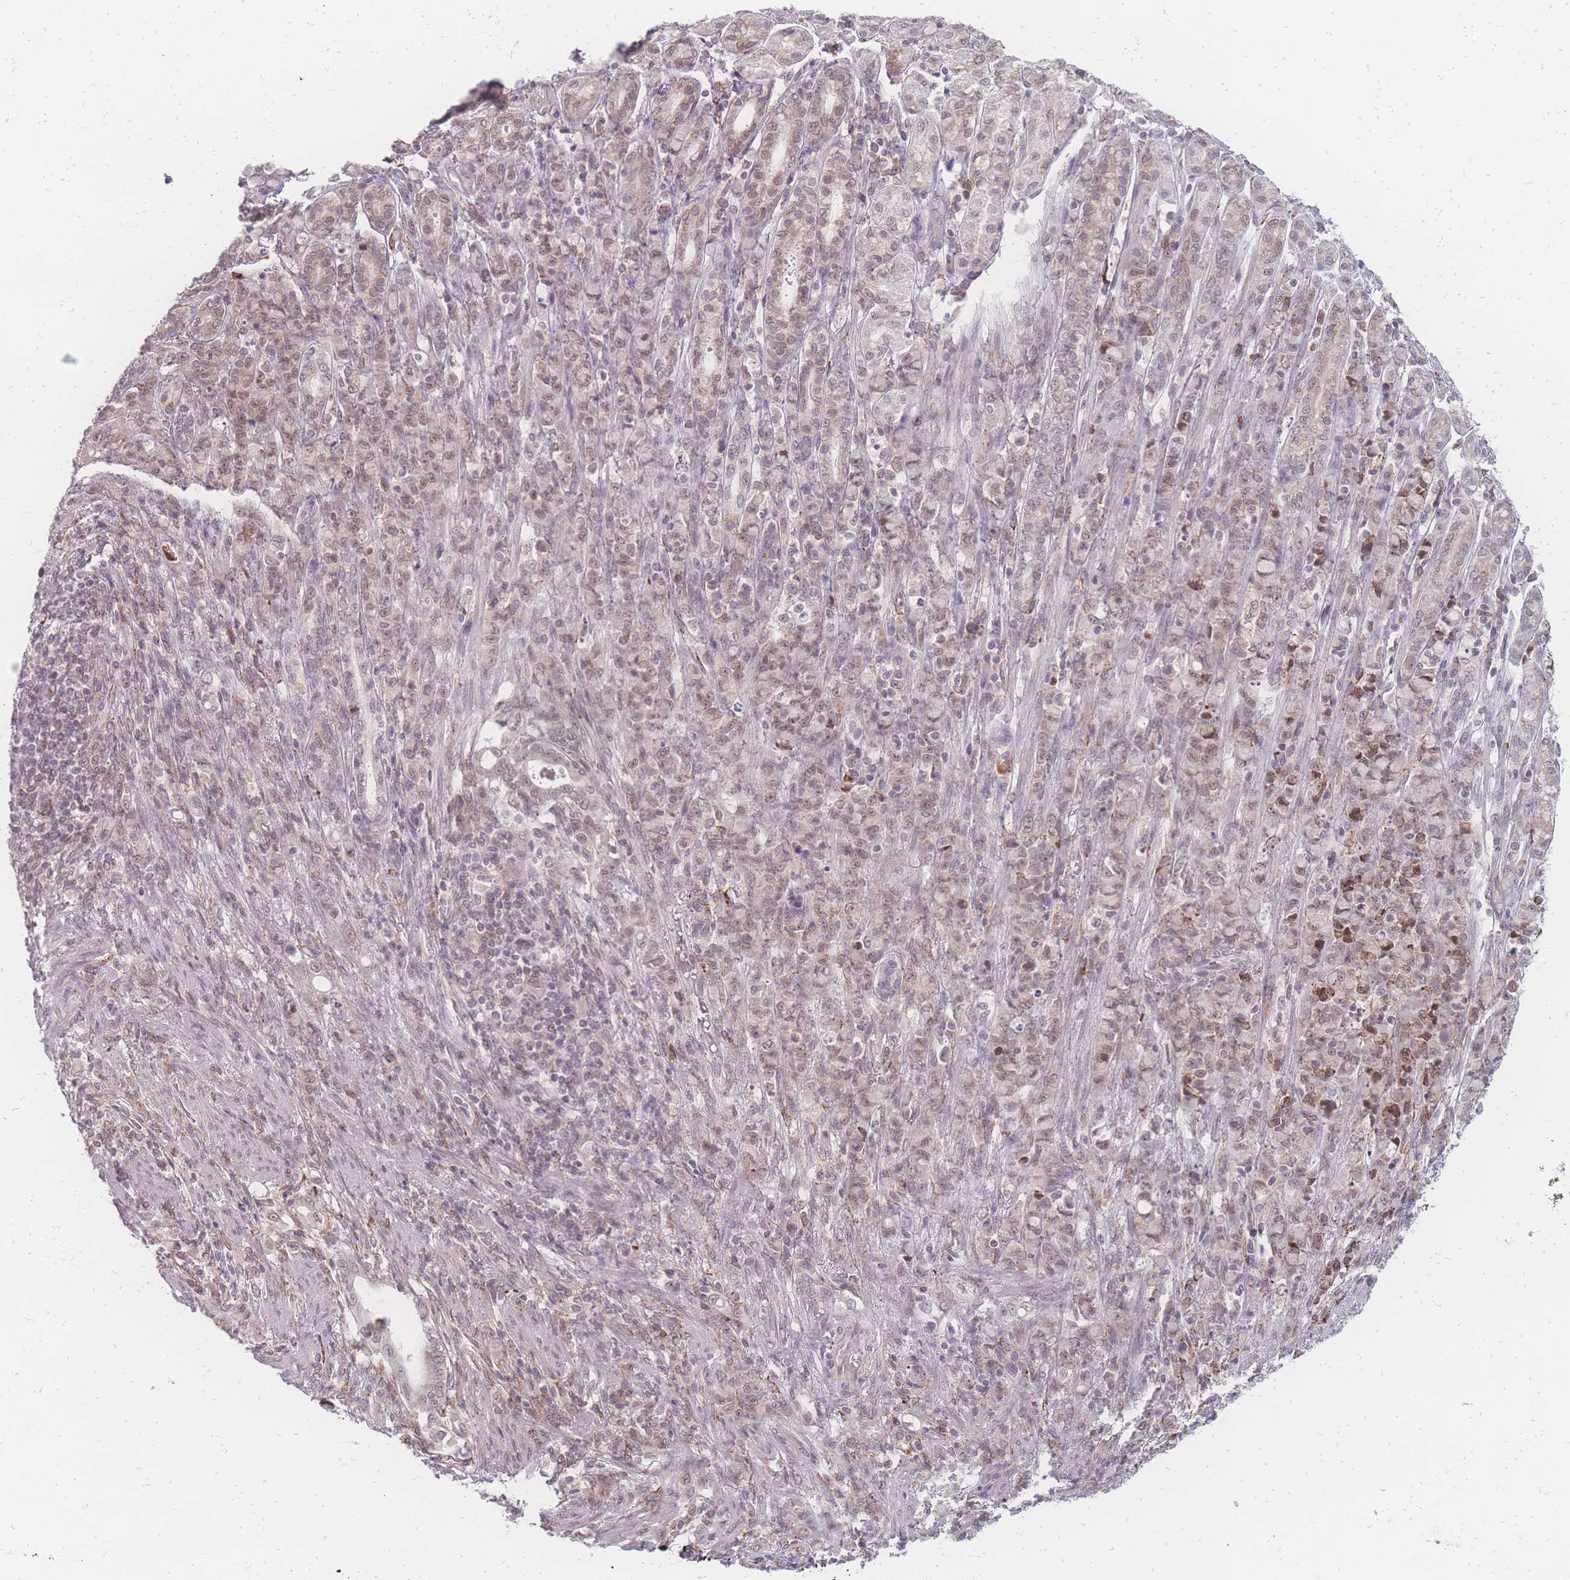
{"staining": {"intensity": "weak", "quantity": "25%-75%", "location": "nuclear"}, "tissue": "stomach cancer", "cell_type": "Tumor cells", "image_type": "cancer", "snomed": [{"axis": "morphology", "description": "Adenocarcinoma, NOS"}, {"axis": "topography", "description": "Stomach"}], "caption": "This micrograph displays stomach cancer (adenocarcinoma) stained with IHC to label a protein in brown. The nuclear of tumor cells show weak positivity for the protein. Nuclei are counter-stained blue.", "gene": "ZC3H13", "patient": {"sex": "female", "age": 79}}